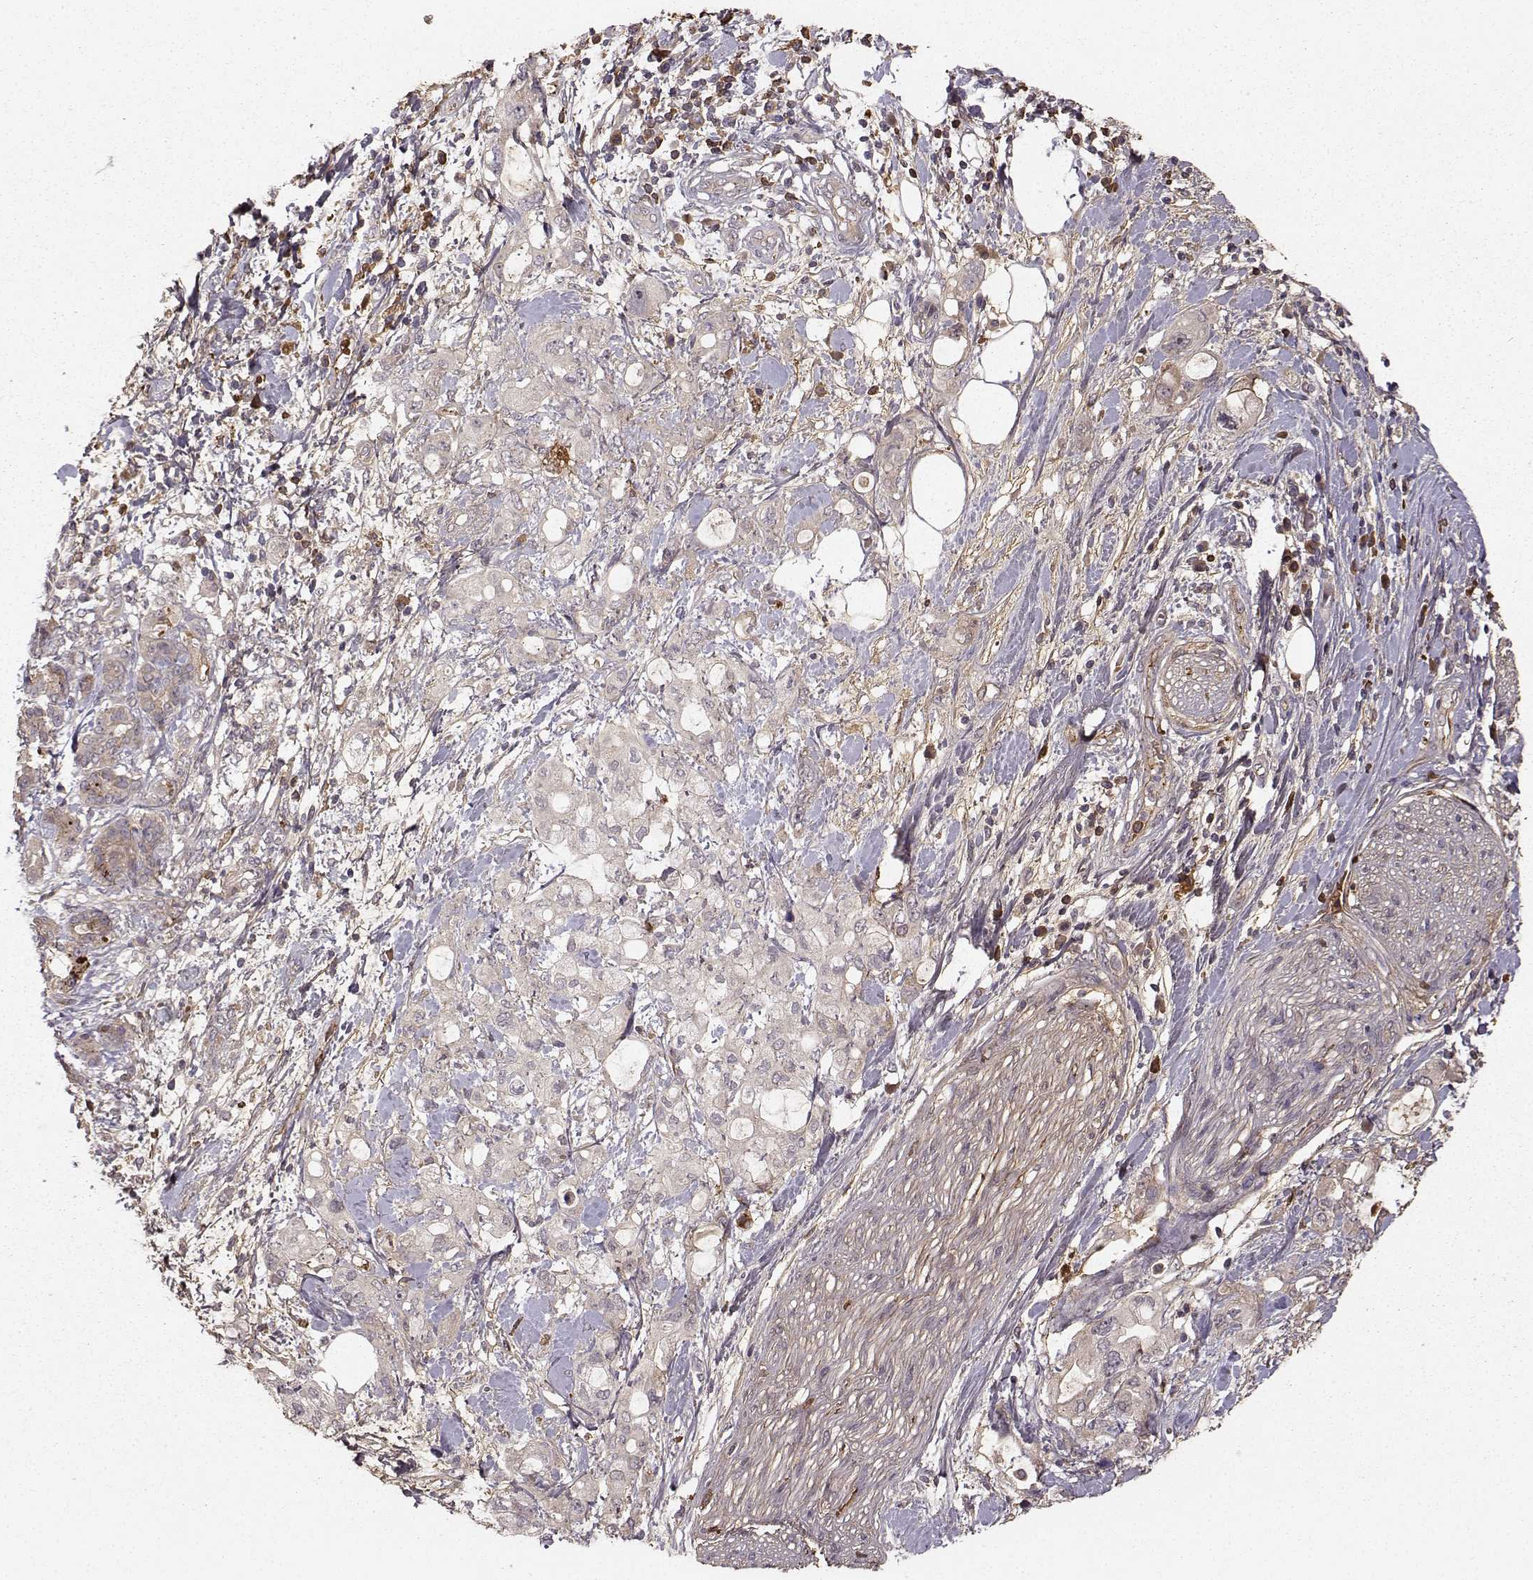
{"staining": {"intensity": "negative", "quantity": "none", "location": "none"}, "tissue": "pancreatic cancer", "cell_type": "Tumor cells", "image_type": "cancer", "snomed": [{"axis": "morphology", "description": "Adenocarcinoma, NOS"}, {"axis": "topography", "description": "Pancreas"}], "caption": "Tumor cells show no significant positivity in adenocarcinoma (pancreatic).", "gene": "WNT6", "patient": {"sex": "female", "age": 56}}